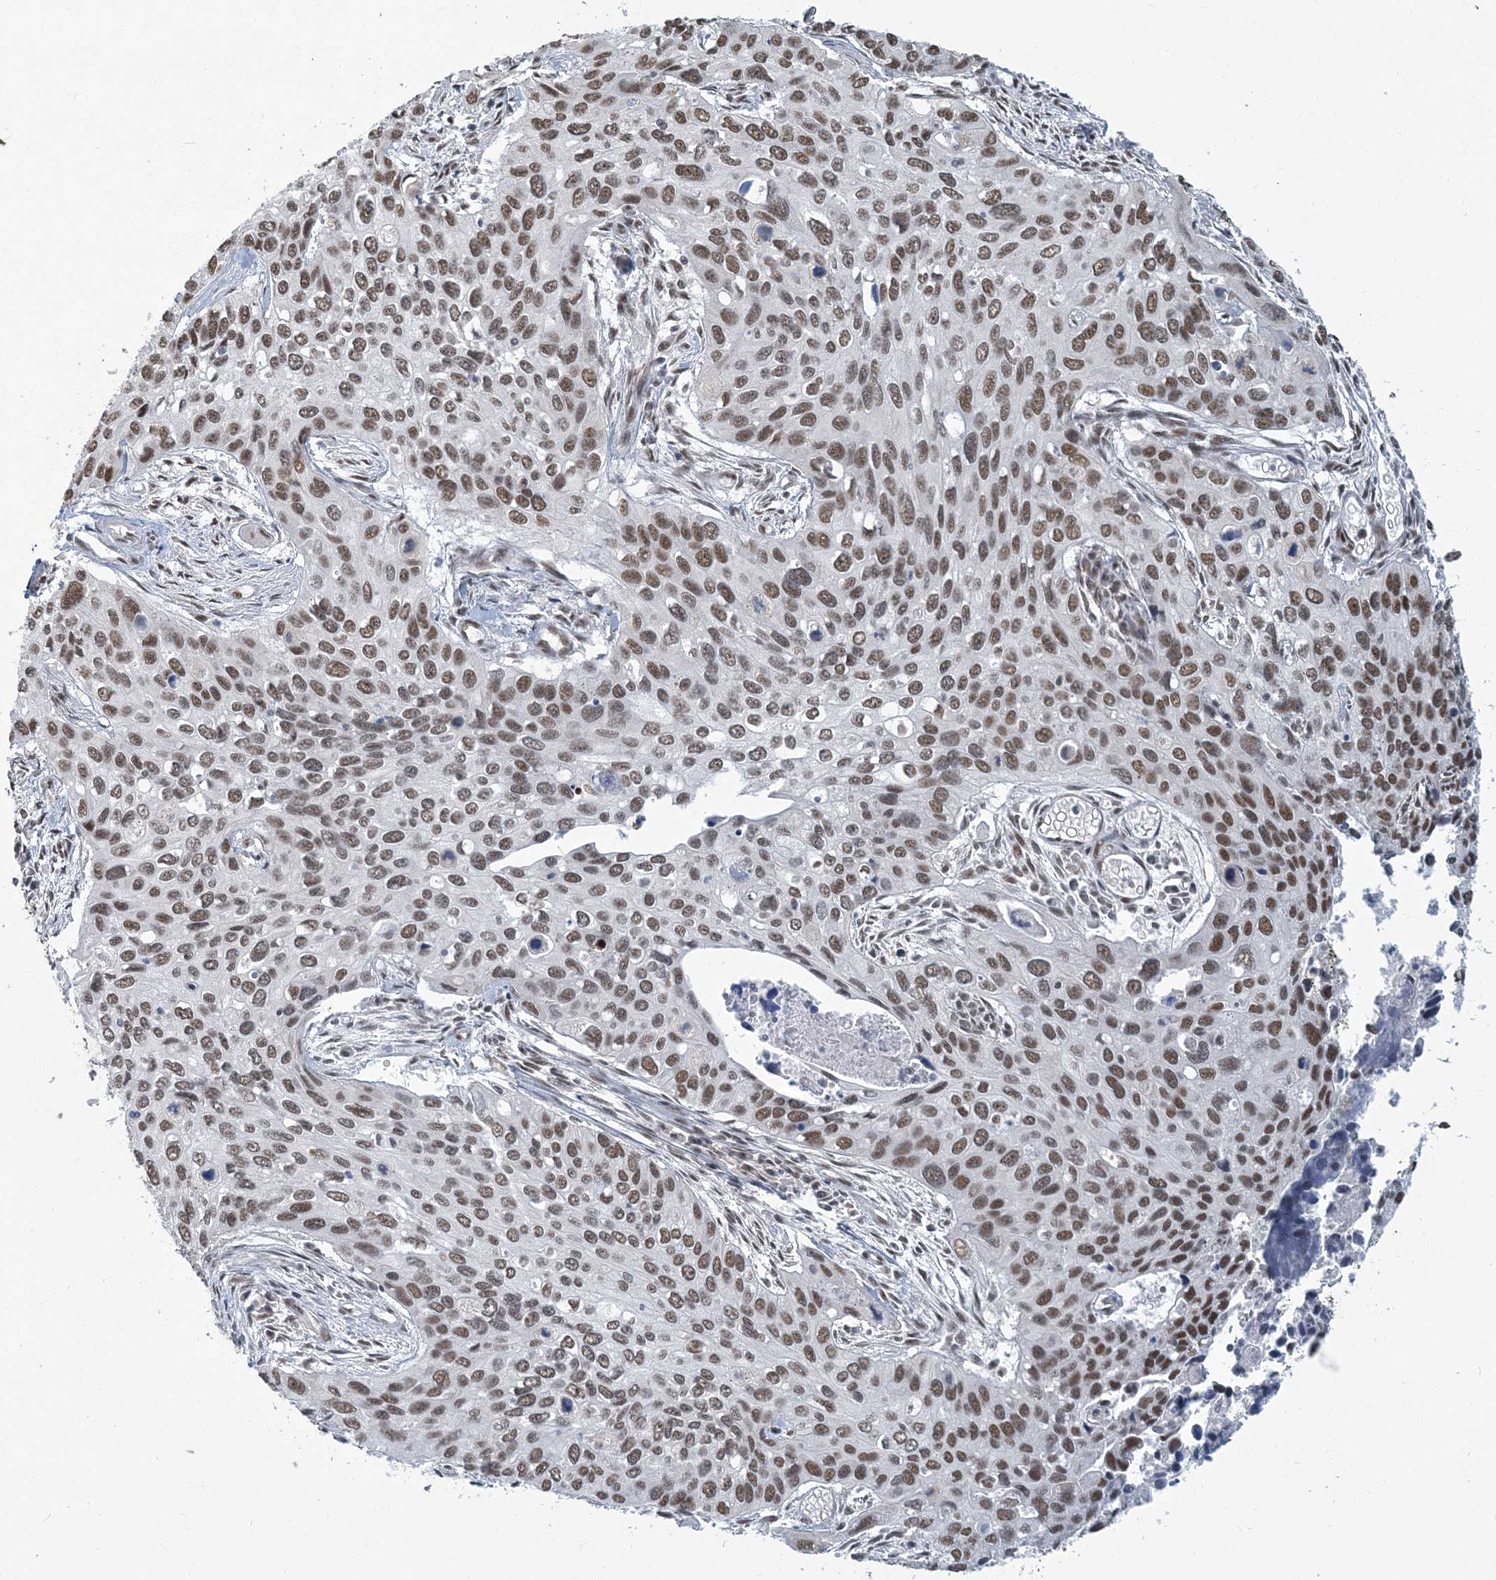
{"staining": {"intensity": "moderate", "quantity": ">75%", "location": "nuclear"}, "tissue": "cervical cancer", "cell_type": "Tumor cells", "image_type": "cancer", "snomed": [{"axis": "morphology", "description": "Squamous cell carcinoma, NOS"}, {"axis": "topography", "description": "Cervix"}], "caption": "Immunohistochemical staining of cervical cancer reveals medium levels of moderate nuclear expression in approximately >75% of tumor cells.", "gene": "PLRG1", "patient": {"sex": "female", "age": 55}}